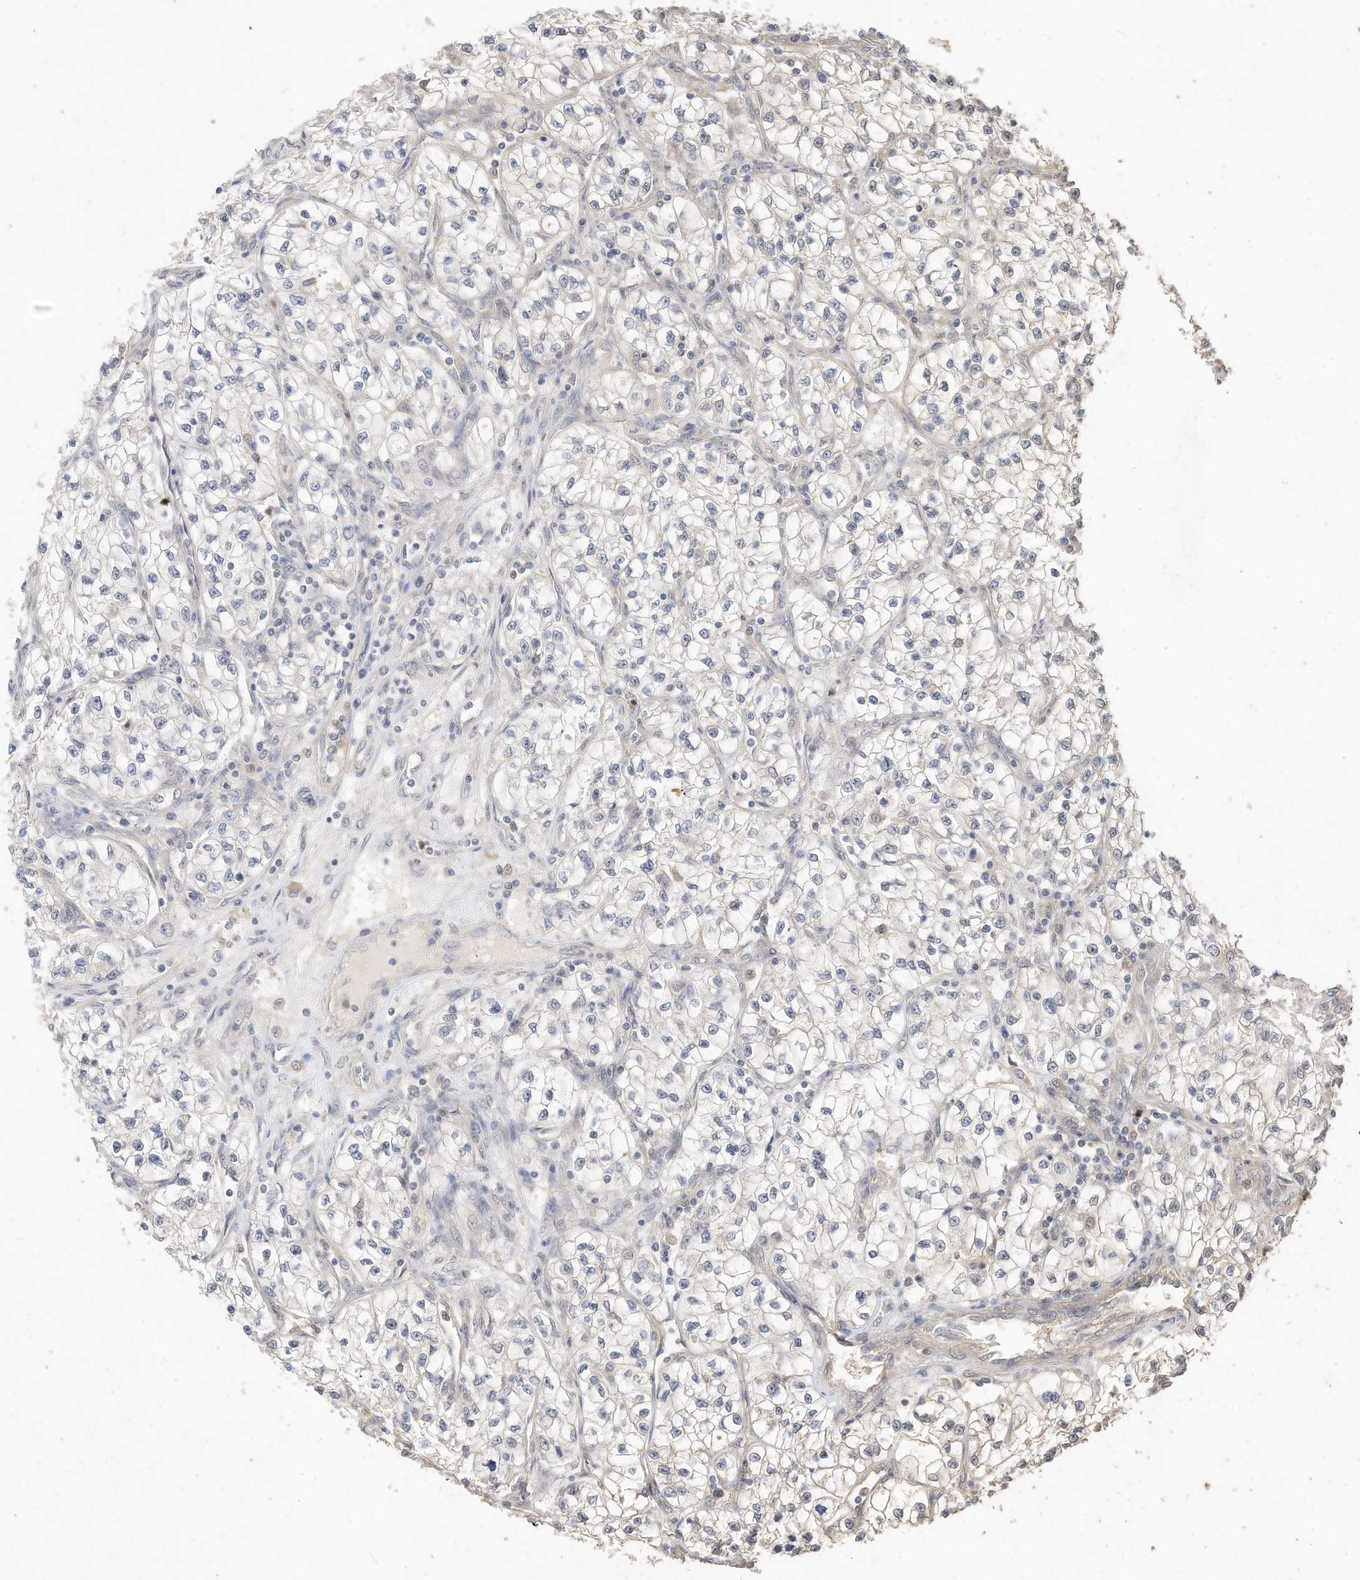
{"staining": {"intensity": "negative", "quantity": "none", "location": "none"}, "tissue": "renal cancer", "cell_type": "Tumor cells", "image_type": "cancer", "snomed": [{"axis": "morphology", "description": "Adenocarcinoma, NOS"}, {"axis": "topography", "description": "Kidney"}], "caption": "Human renal cancer (adenocarcinoma) stained for a protein using immunohistochemistry shows no expression in tumor cells.", "gene": "OFD1", "patient": {"sex": "female", "age": 57}}